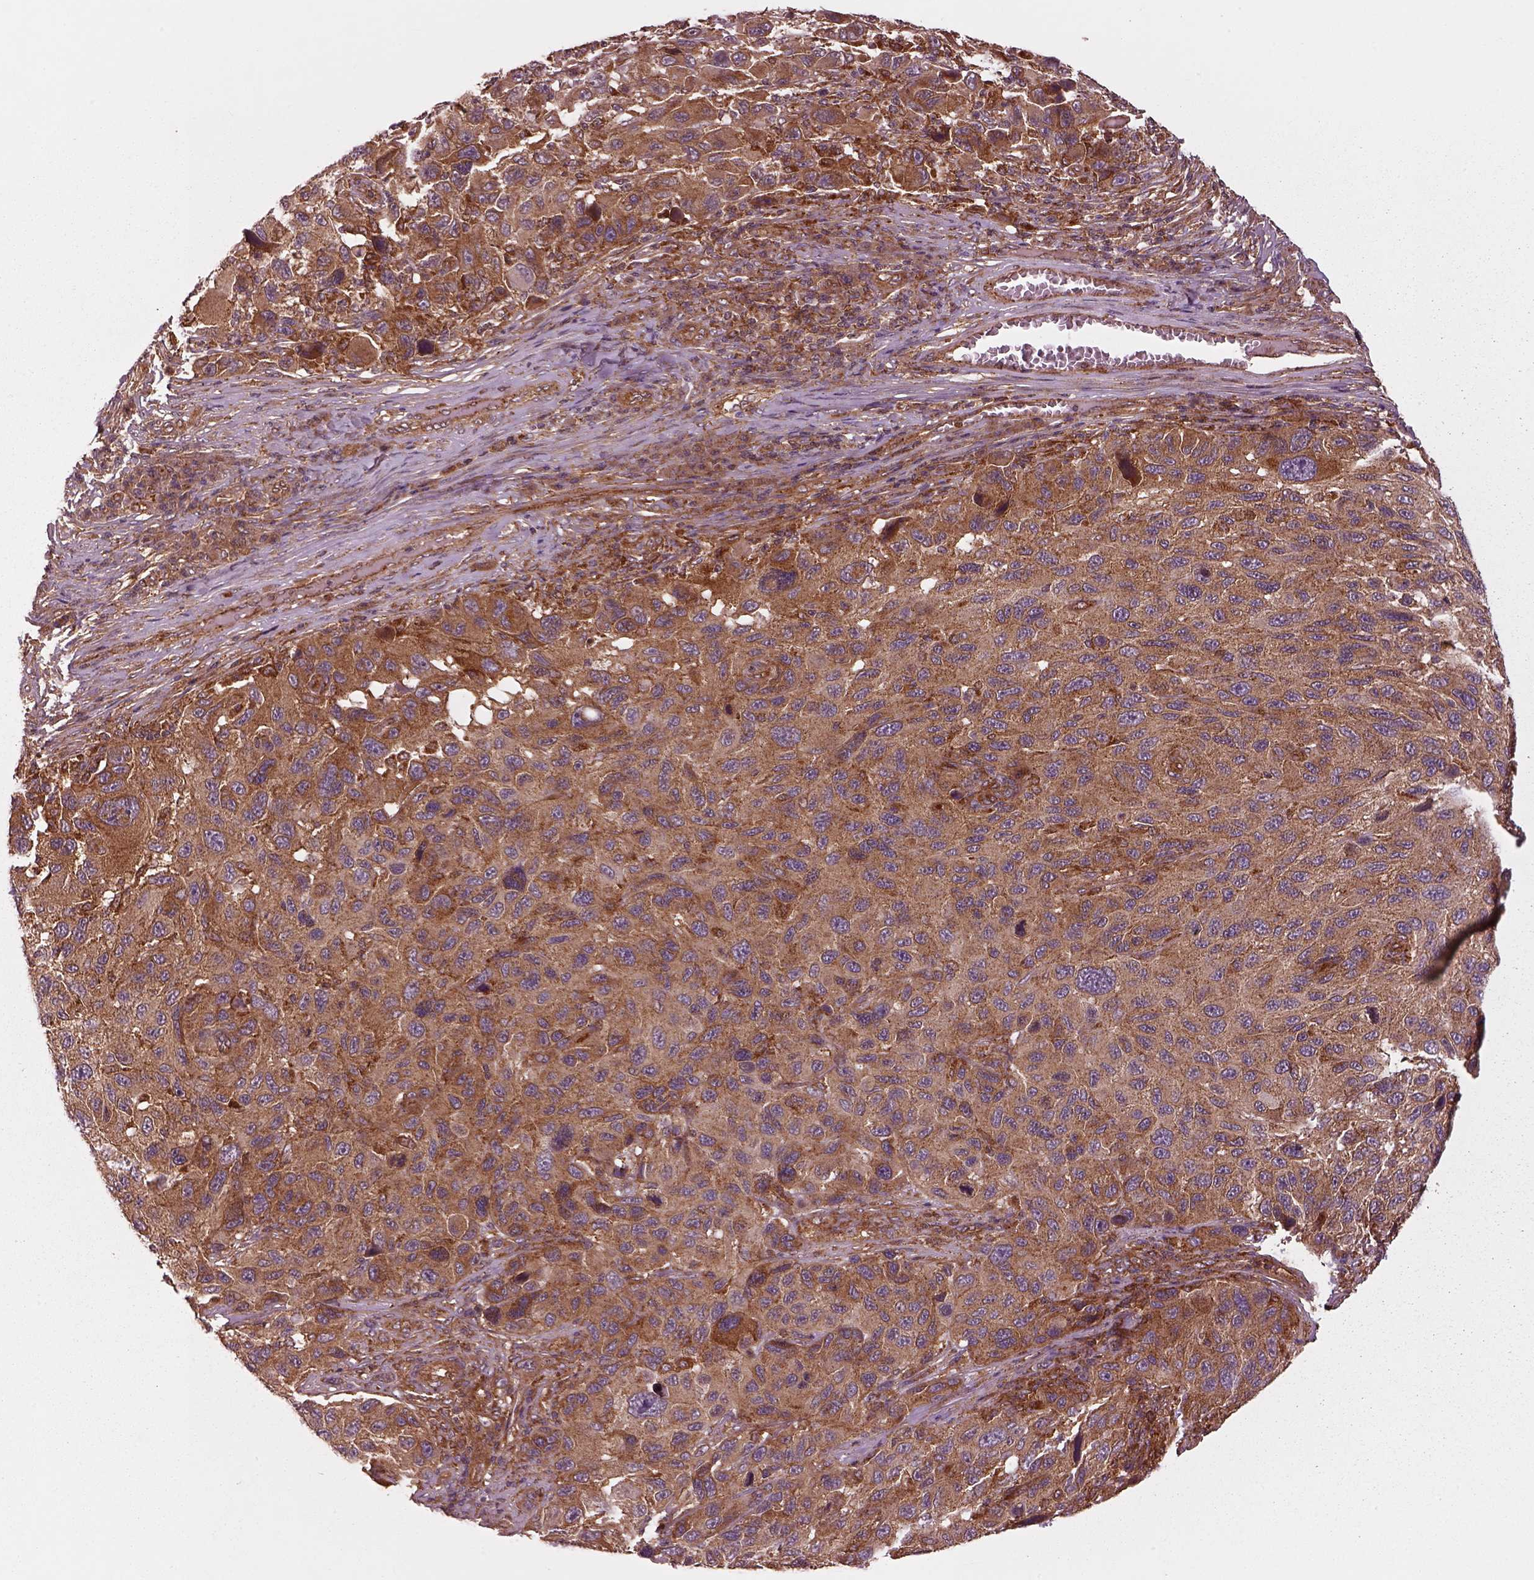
{"staining": {"intensity": "strong", "quantity": "25%-75%", "location": "cytoplasmic/membranous"}, "tissue": "melanoma", "cell_type": "Tumor cells", "image_type": "cancer", "snomed": [{"axis": "morphology", "description": "Malignant melanoma, NOS"}, {"axis": "topography", "description": "Skin"}], "caption": "High-magnification brightfield microscopy of malignant melanoma stained with DAB (brown) and counterstained with hematoxylin (blue). tumor cells exhibit strong cytoplasmic/membranous staining is seen in about25%-75% of cells. (DAB = brown stain, brightfield microscopy at high magnification).", "gene": "WASHC2A", "patient": {"sex": "male", "age": 53}}